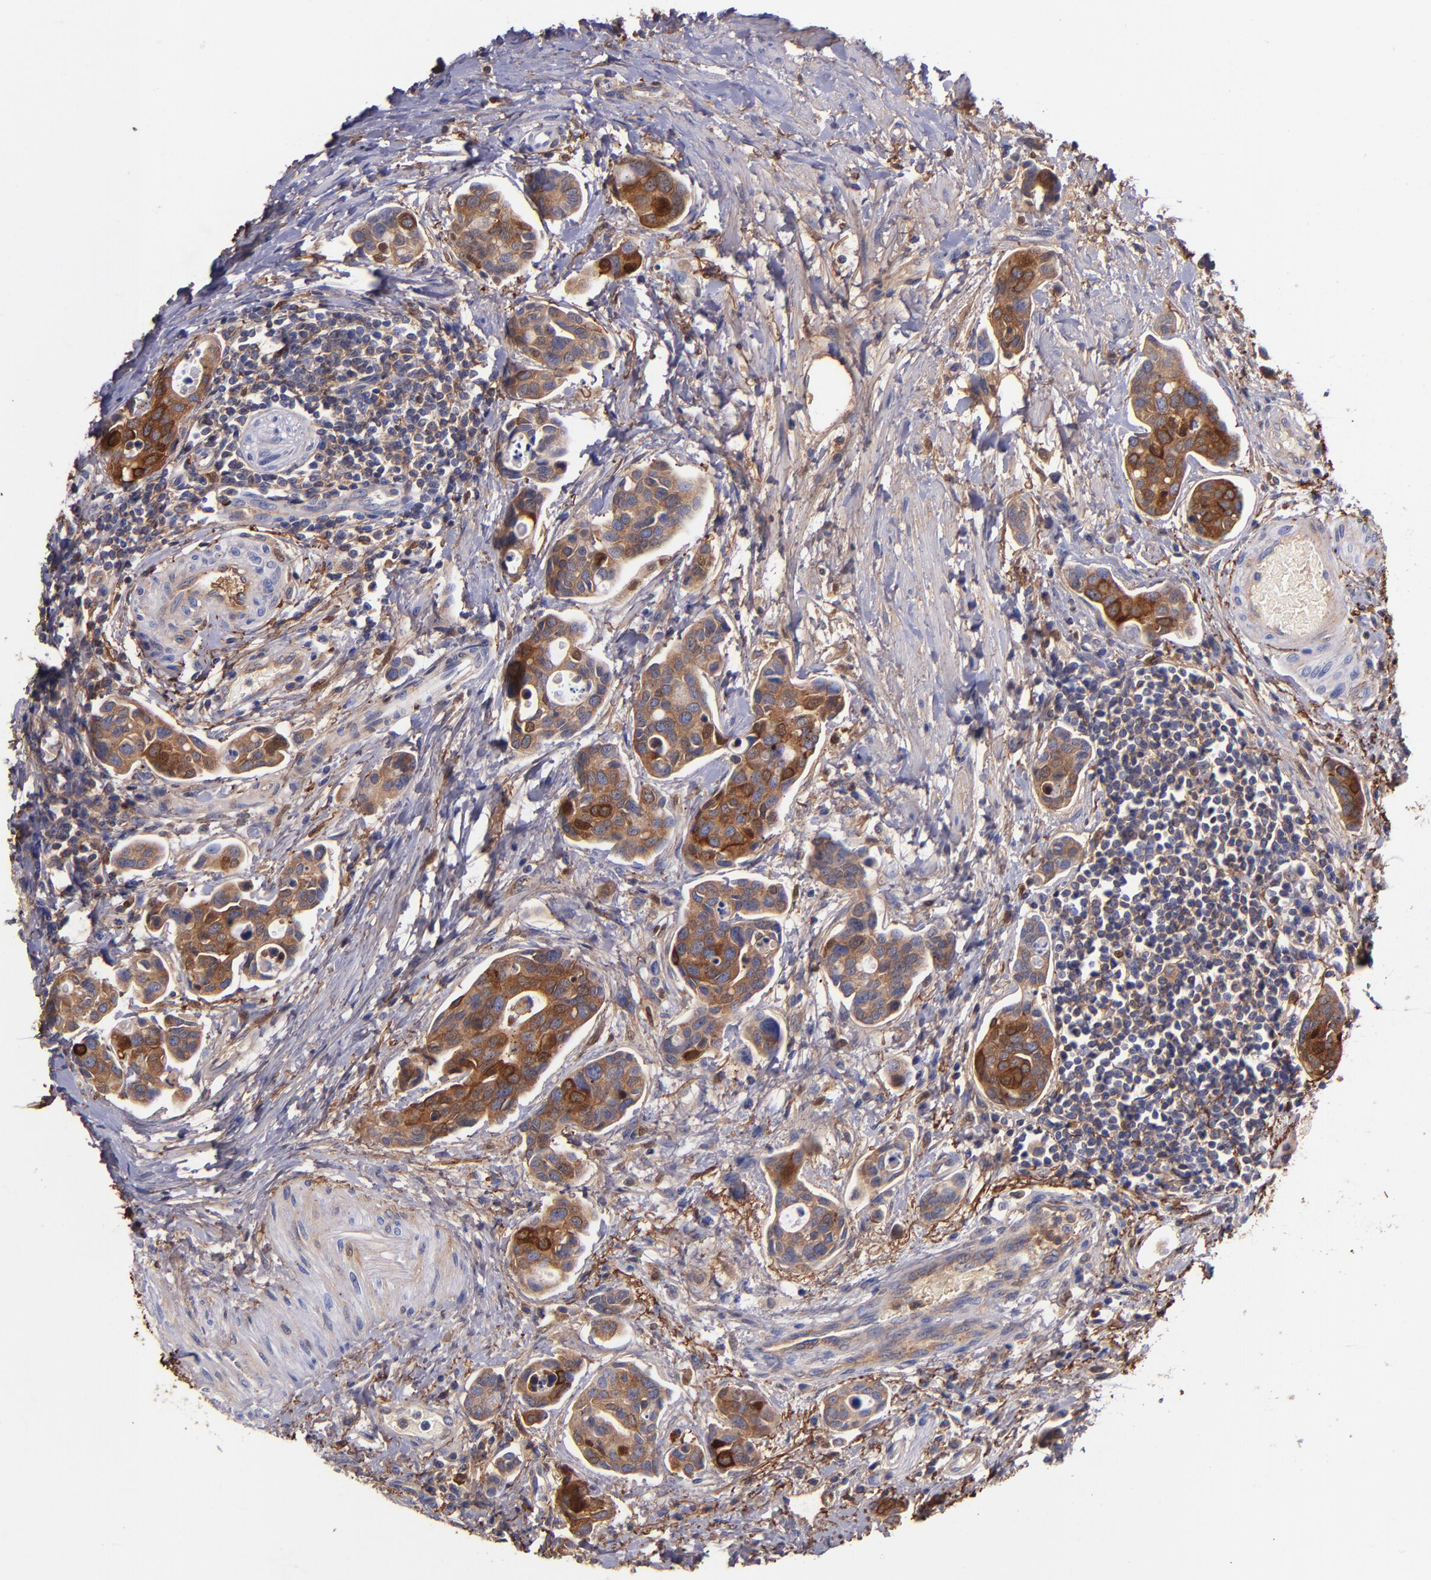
{"staining": {"intensity": "strong", "quantity": ">75%", "location": "cytoplasmic/membranous"}, "tissue": "urothelial cancer", "cell_type": "Tumor cells", "image_type": "cancer", "snomed": [{"axis": "morphology", "description": "Urothelial carcinoma, High grade"}, {"axis": "topography", "description": "Urinary bladder"}], "caption": "This micrograph demonstrates high-grade urothelial carcinoma stained with immunohistochemistry (IHC) to label a protein in brown. The cytoplasmic/membranous of tumor cells show strong positivity for the protein. Nuclei are counter-stained blue.", "gene": "IVL", "patient": {"sex": "male", "age": 78}}